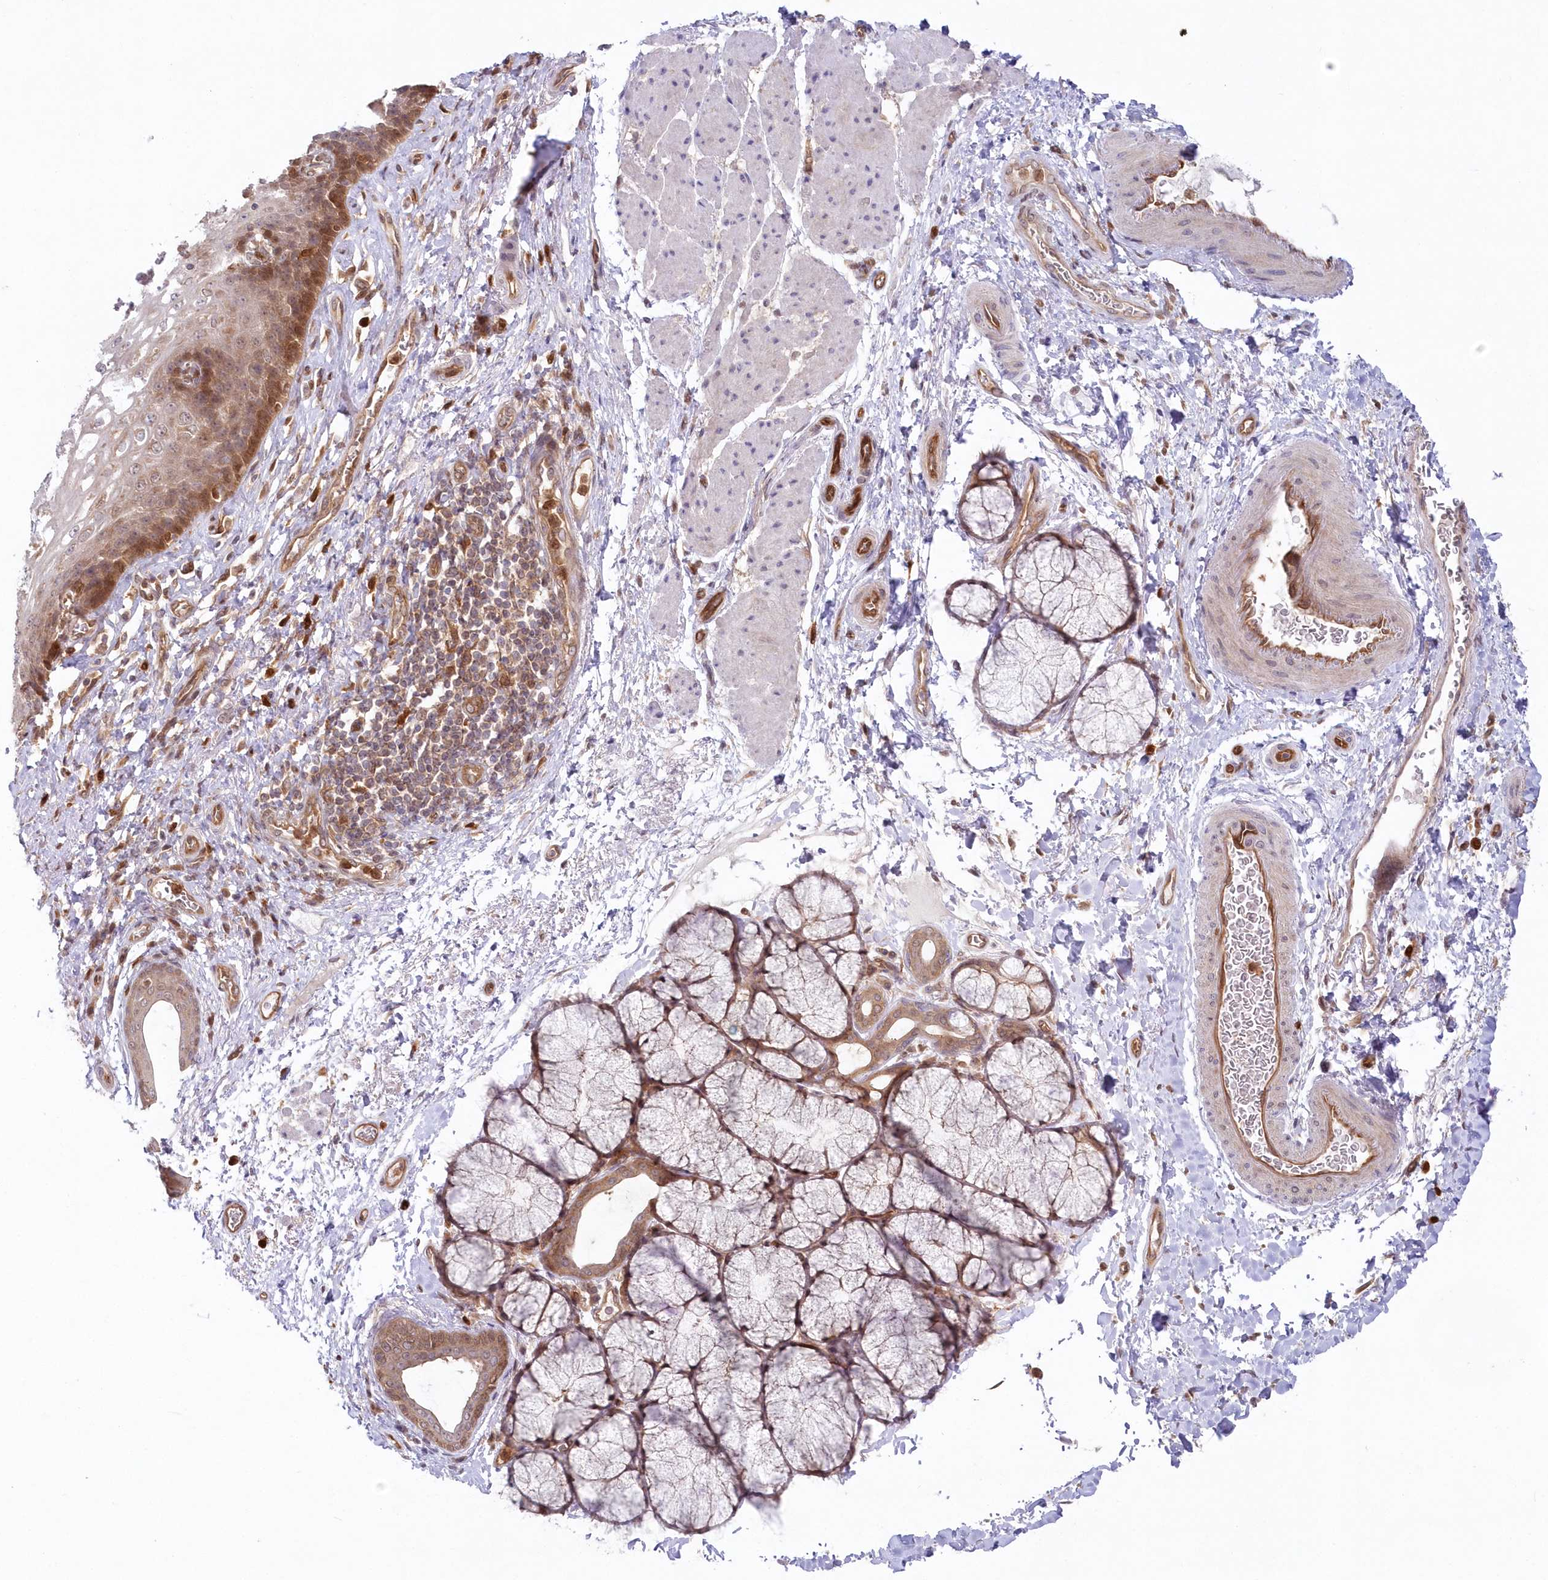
{"staining": {"intensity": "moderate", "quantity": "25%-75%", "location": "cytoplasmic/membranous,nuclear"}, "tissue": "esophagus", "cell_type": "Squamous epithelial cells", "image_type": "normal", "snomed": [{"axis": "morphology", "description": "Normal tissue, NOS"}, {"axis": "topography", "description": "Esophagus"}], "caption": "Protein expression analysis of unremarkable esophagus exhibits moderate cytoplasmic/membranous,nuclear positivity in about 25%-75% of squamous epithelial cells.", "gene": "GBE1", "patient": {"sex": "male", "age": 54}}